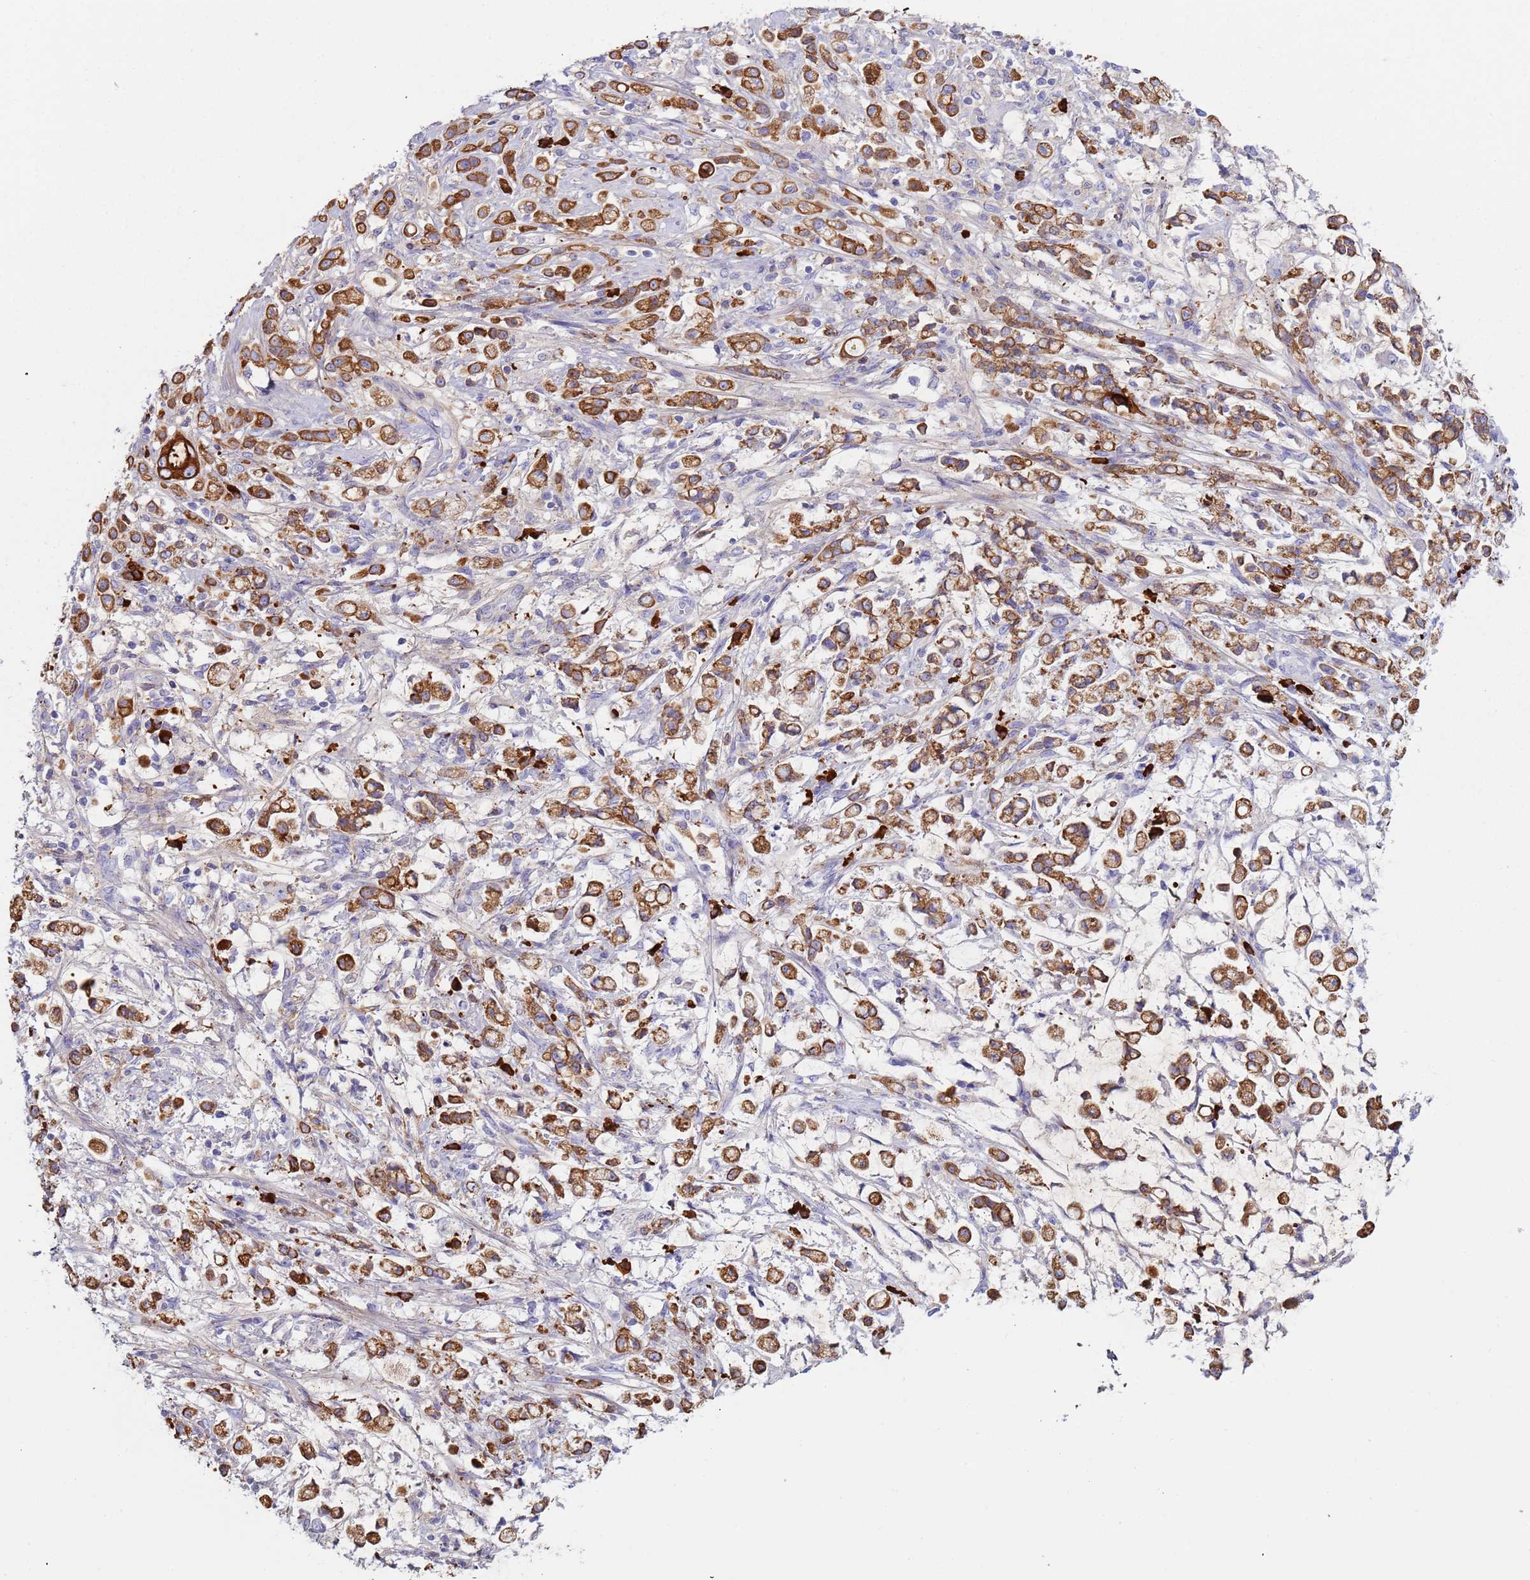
{"staining": {"intensity": "strong", "quantity": ">75%", "location": "cytoplasmic/membranous"}, "tissue": "stomach cancer", "cell_type": "Tumor cells", "image_type": "cancer", "snomed": [{"axis": "morphology", "description": "Adenocarcinoma, NOS"}, {"axis": "topography", "description": "Stomach"}], "caption": "Stomach cancer (adenocarcinoma) stained with immunohistochemistry (IHC) displays strong cytoplasmic/membranous positivity in about >75% of tumor cells.", "gene": "CYSLTR2", "patient": {"sex": "female", "age": 60}}